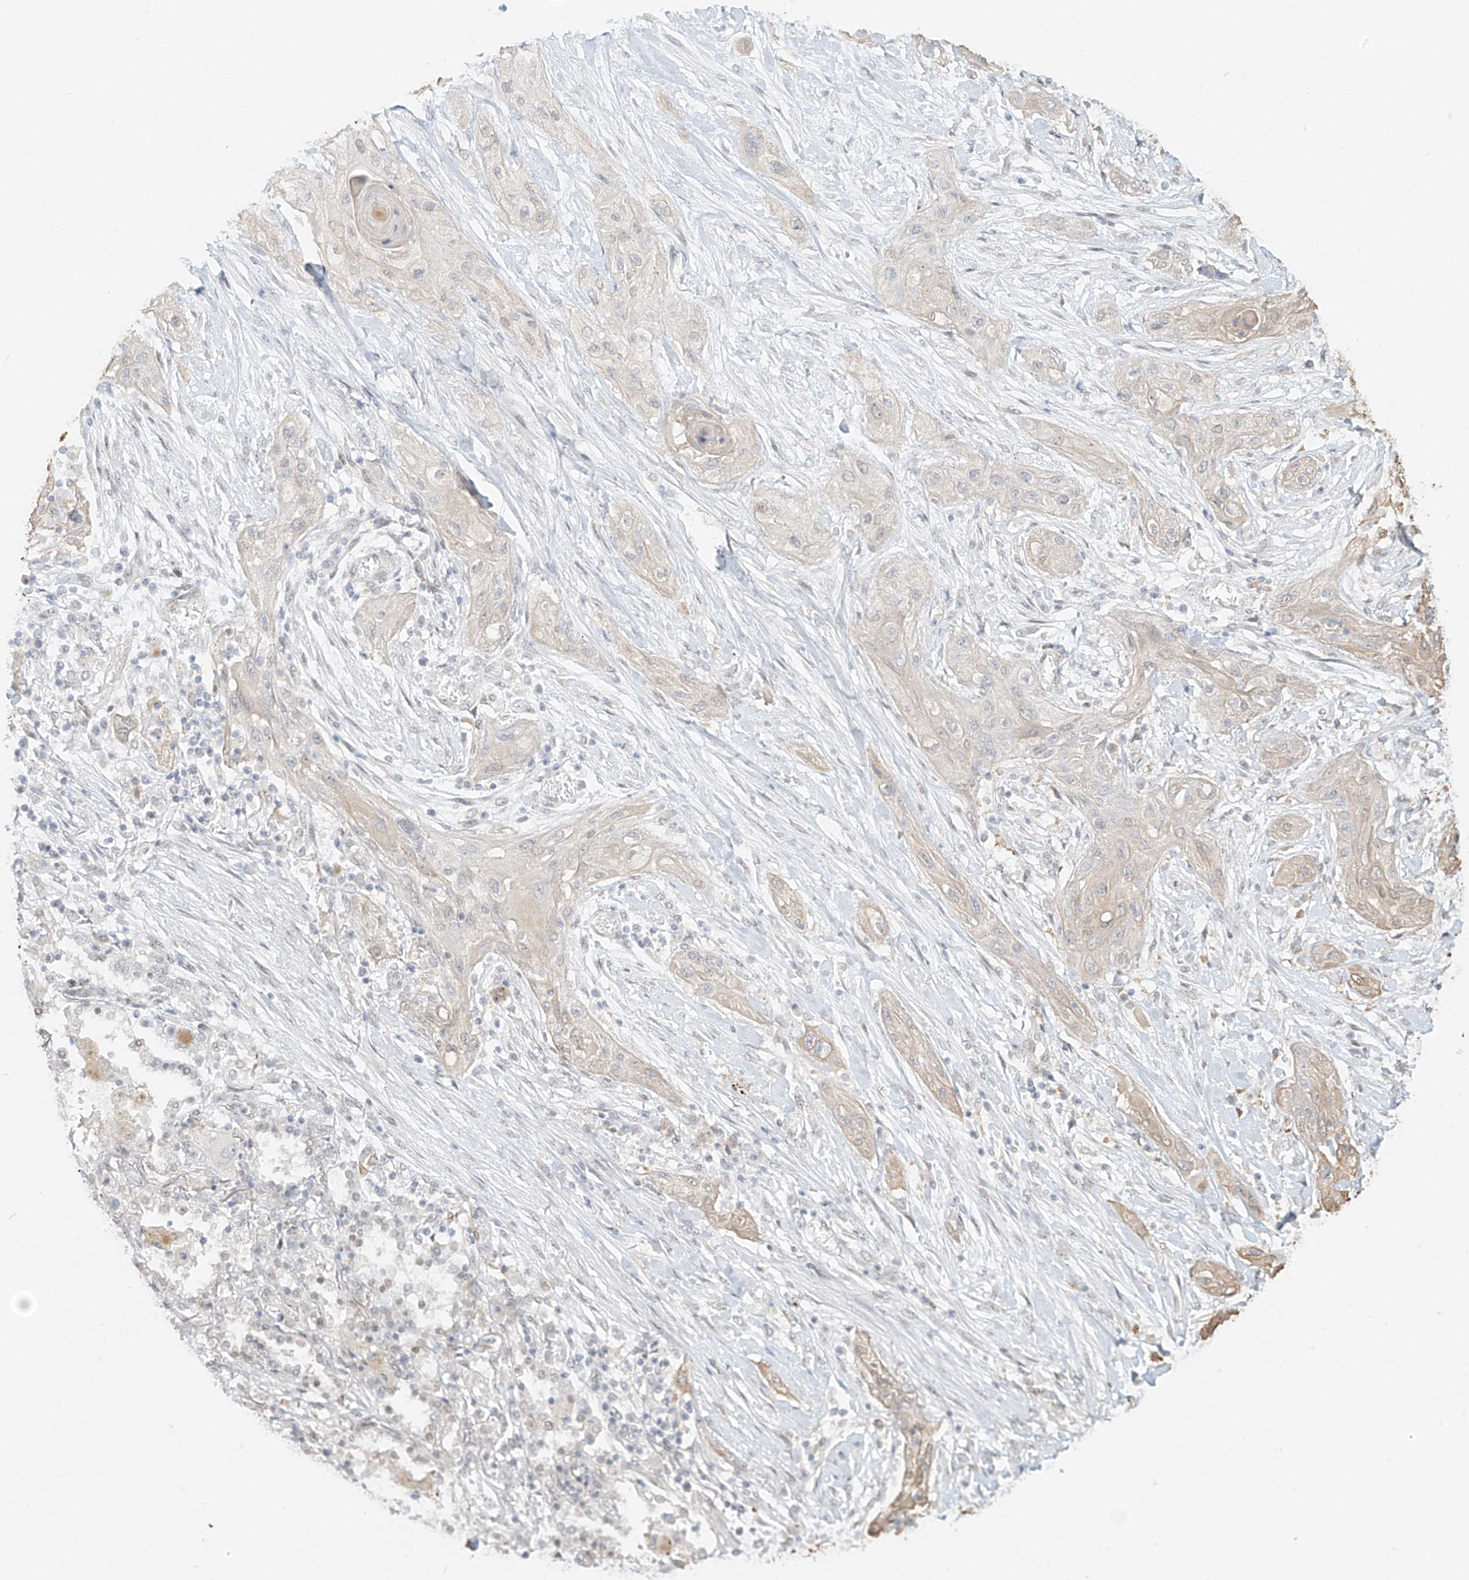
{"staining": {"intensity": "weak", "quantity": "<25%", "location": "cytoplasmic/membranous"}, "tissue": "lung cancer", "cell_type": "Tumor cells", "image_type": "cancer", "snomed": [{"axis": "morphology", "description": "Squamous cell carcinoma, NOS"}, {"axis": "topography", "description": "Lung"}], "caption": "Immunohistochemistry (IHC) image of neoplastic tissue: human lung squamous cell carcinoma stained with DAB (3,3'-diaminobenzidine) displays no significant protein staining in tumor cells.", "gene": "ZNF774", "patient": {"sex": "female", "age": 47}}